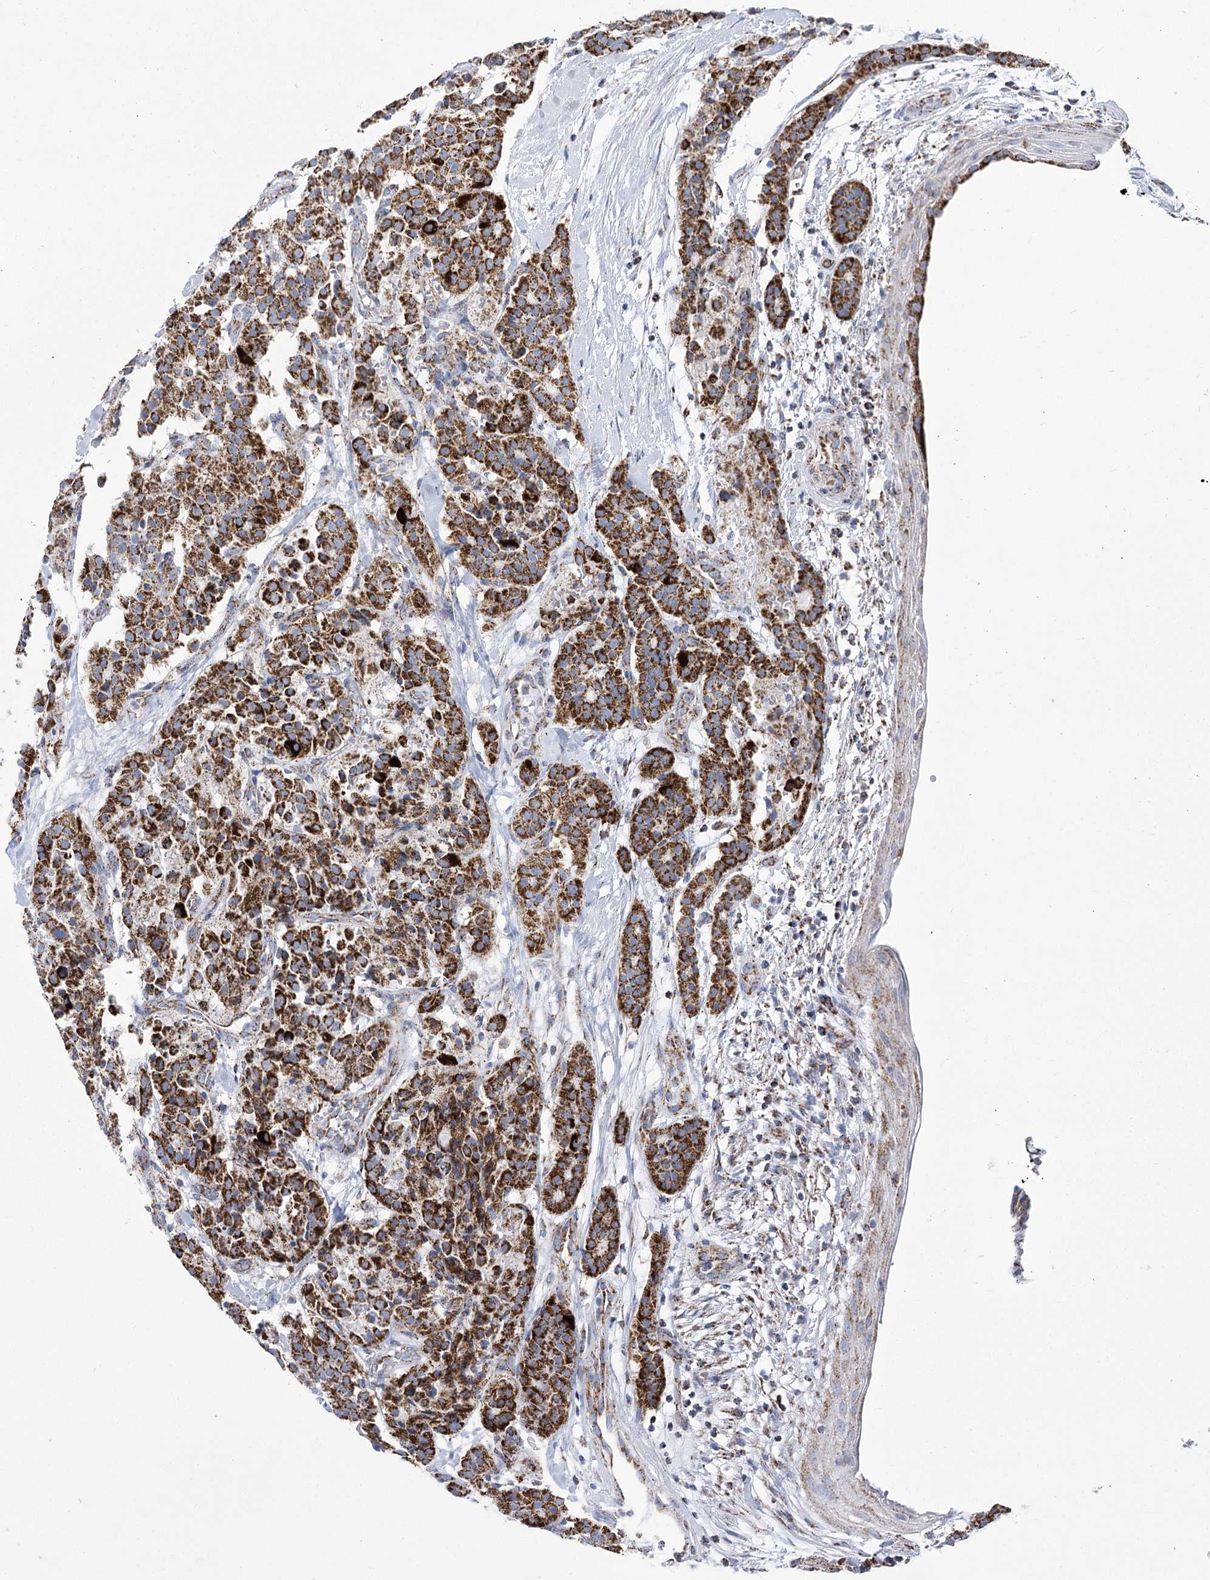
{"staining": {"intensity": "strong", "quantity": ">75%", "location": "cytoplasmic/membranous"}, "tissue": "carcinoid", "cell_type": "Tumor cells", "image_type": "cancer", "snomed": [{"axis": "morphology", "description": "Carcinoid, malignant, NOS"}, {"axis": "topography", "description": "Lung"}], "caption": "Carcinoid (malignant) was stained to show a protein in brown. There is high levels of strong cytoplasmic/membranous positivity in approximately >75% of tumor cells. Immunohistochemistry (ihc) stains the protein of interest in brown and the nuclei are stained blue.", "gene": "PDHB", "patient": {"sex": "male", "age": 30}}